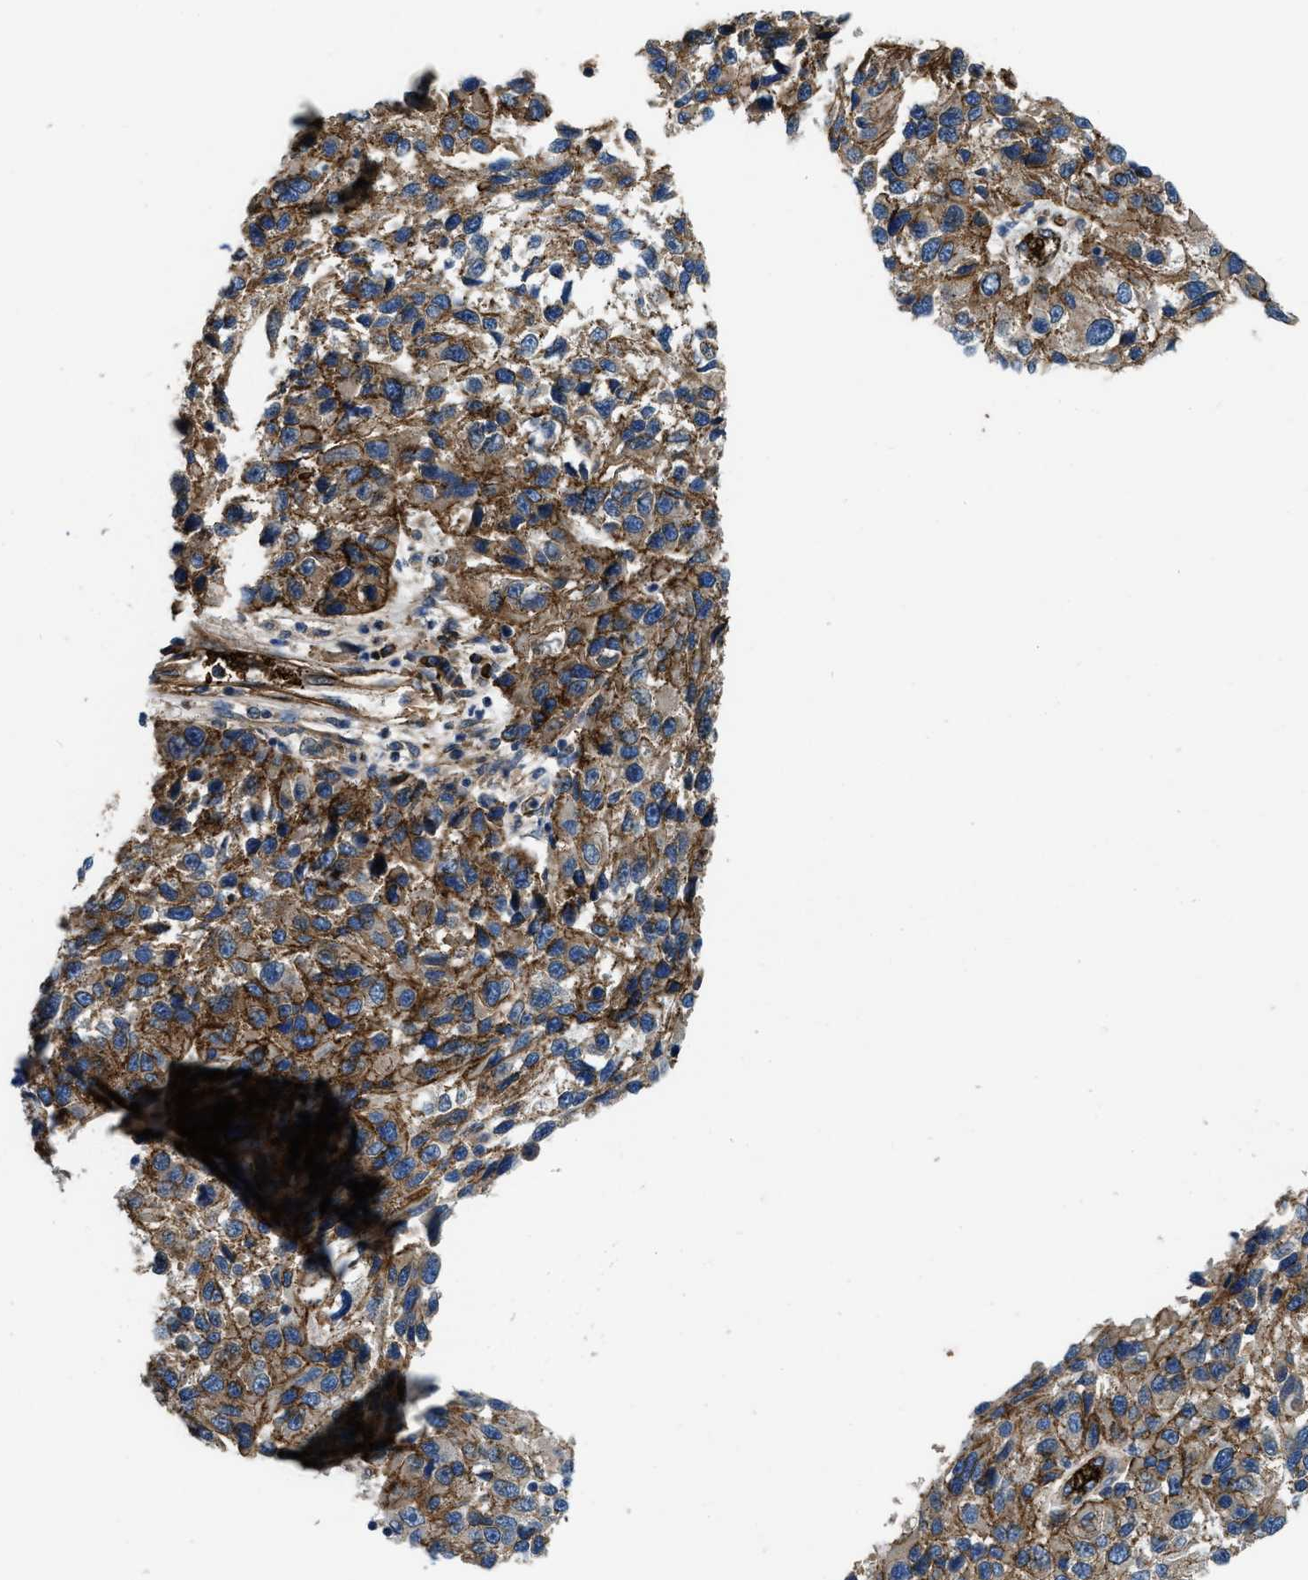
{"staining": {"intensity": "strong", "quantity": ">75%", "location": "cytoplasmic/membranous"}, "tissue": "melanoma", "cell_type": "Tumor cells", "image_type": "cancer", "snomed": [{"axis": "morphology", "description": "Malignant melanoma, NOS"}, {"axis": "topography", "description": "Skin"}], "caption": "Immunohistochemical staining of human melanoma shows high levels of strong cytoplasmic/membranous positivity in approximately >75% of tumor cells.", "gene": "ERC1", "patient": {"sex": "male", "age": 53}}